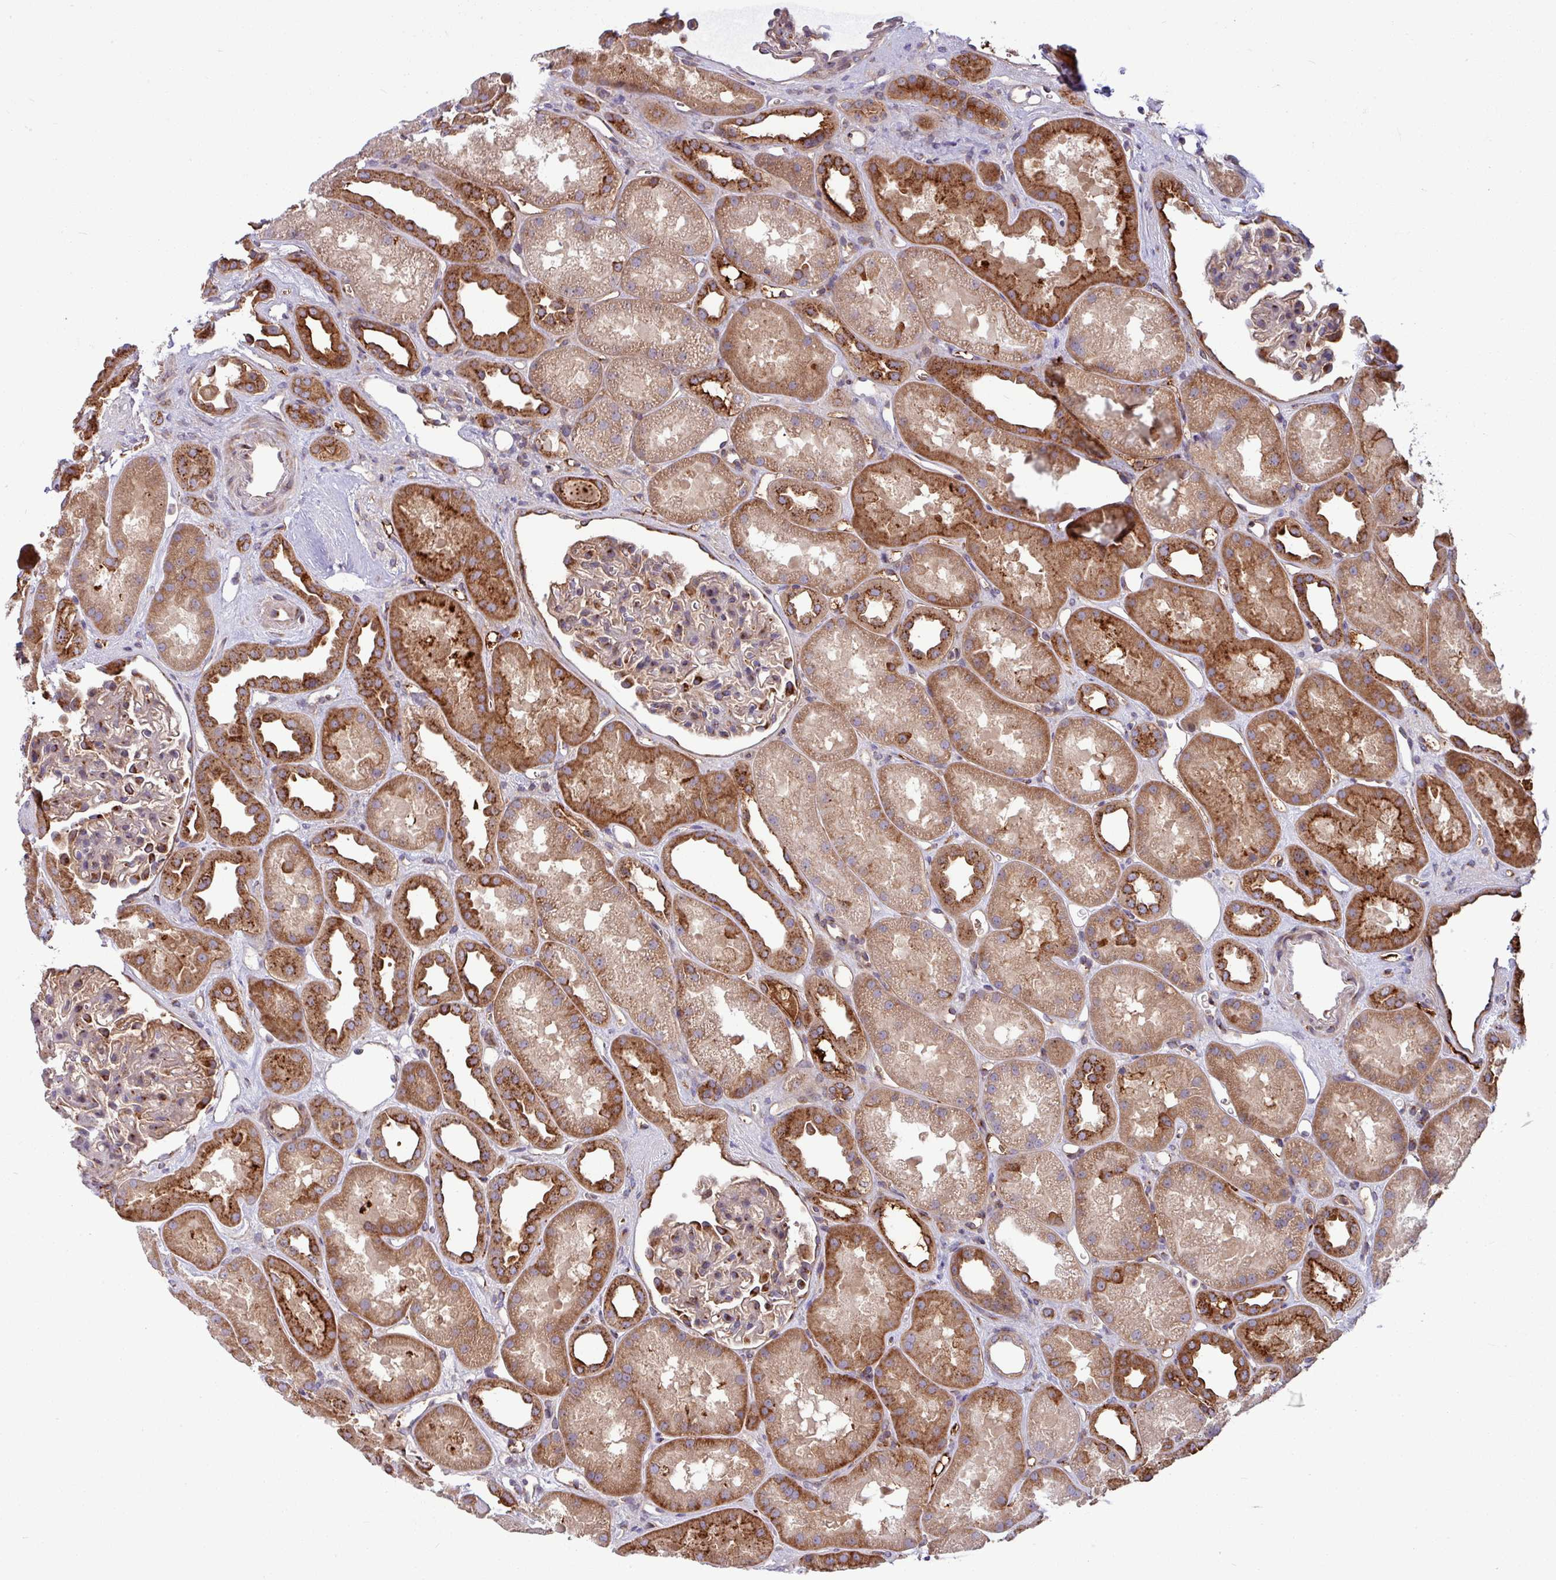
{"staining": {"intensity": "strong", "quantity": "<25%", "location": "cytoplasmic/membranous"}, "tissue": "kidney", "cell_type": "Cells in glomeruli", "image_type": "normal", "snomed": [{"axis": "morphology", "description": "Normal tissue, NOS"}, {"axis": "topography", "description": "Kidney"}], "caption": "Protein expression analysis of benign human kidney reveals strong cytoplasmic/membranous expression in approximately <25% of cells in glomeruli. (brown staining indicates protein expression, while blue staining denotes nuclei).", "gene": "LSM12", "patient": {"sex": "male", "age": 61}}